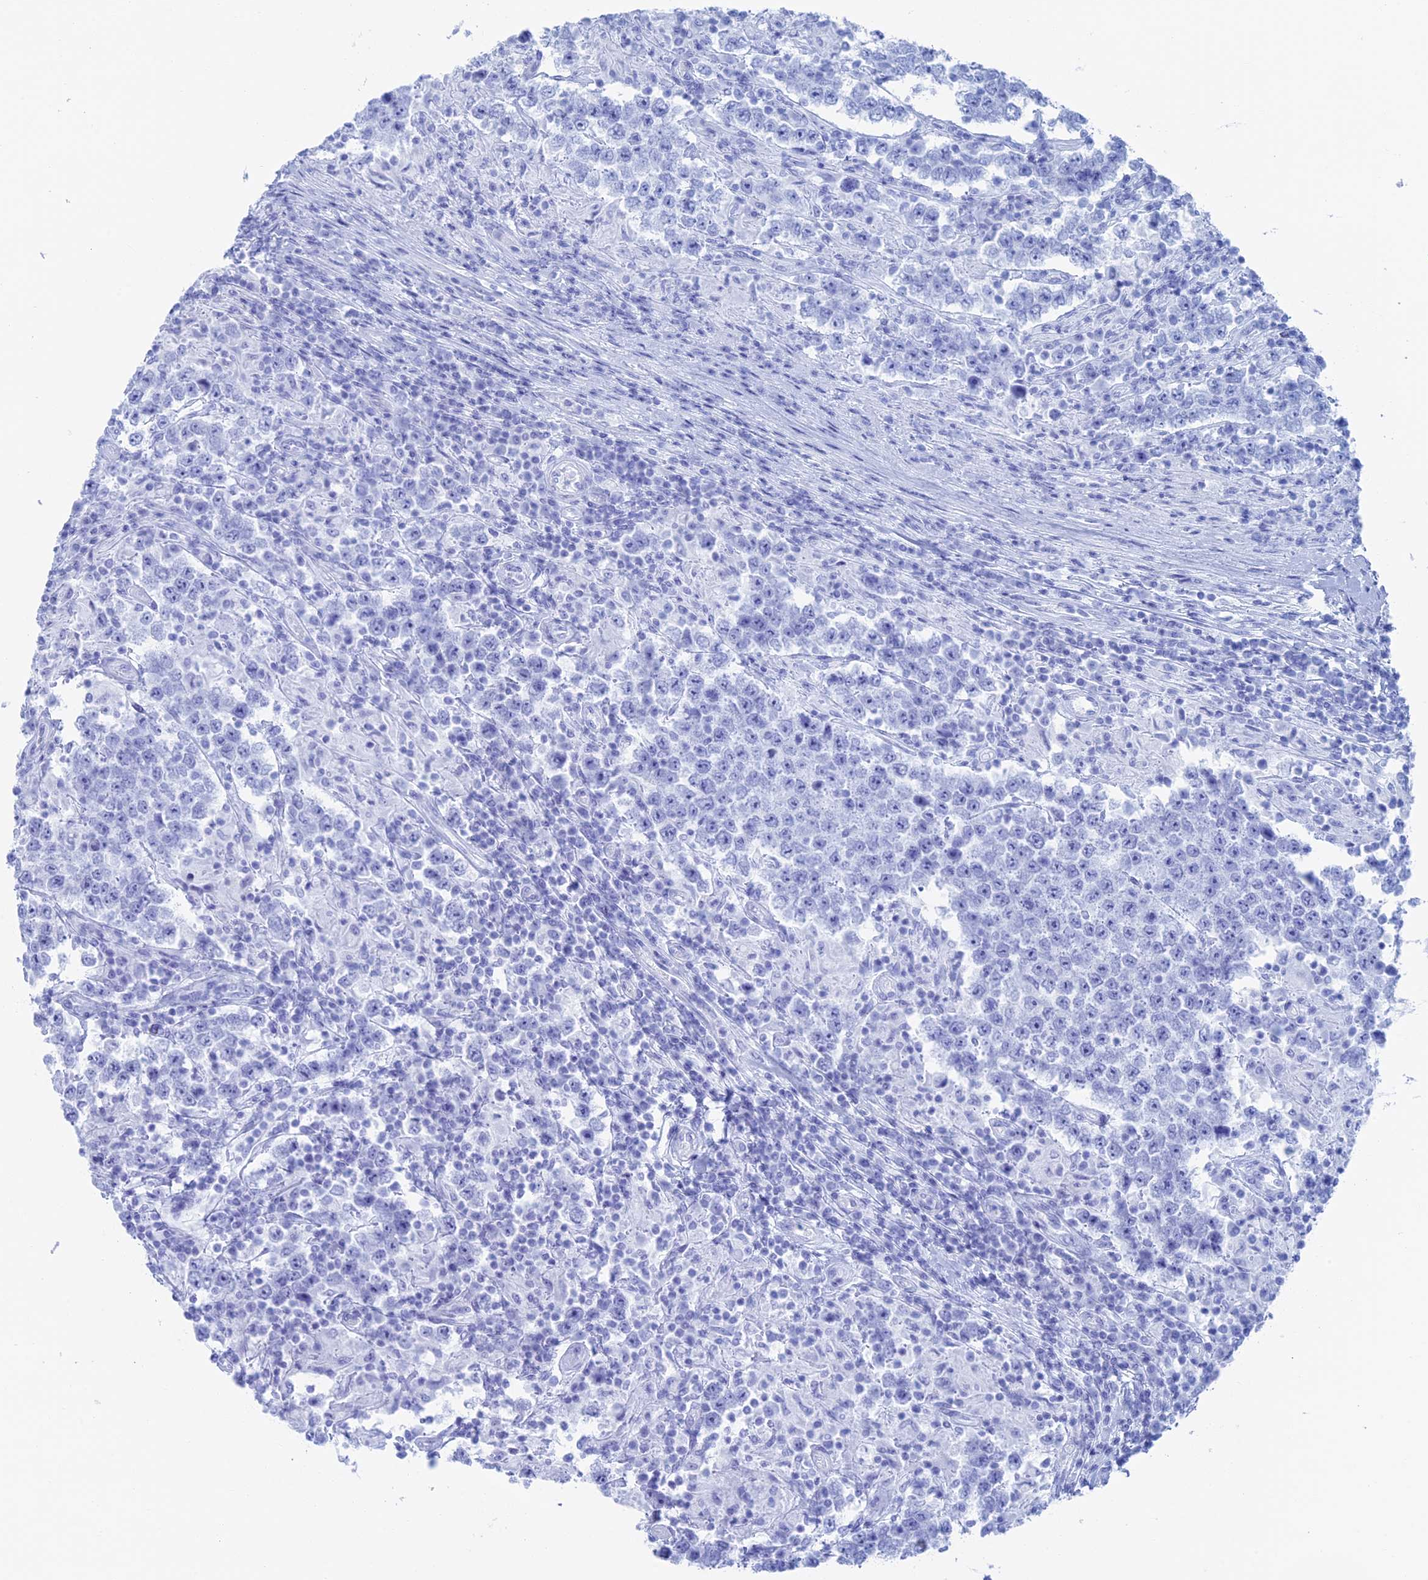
{"staining": {"intensity": "negative", "quantity": "none", "location": "none"}, "tissue": "testis cancer", "cell_type": "Tumor cells", "image_type": "cancer", "snomed": [{"axis": "morphology", "description": "Normal tissue, NOS"}, {"axis": "morphology", "description": "Urothelial carcinoma, High grade"}, {"axis": "morphology", "description": "Seminoma, NOS"}, {"axis": "morphology", "description": "Carcinoma, Embryonal, NOS"}, {"axis": "topography", "description": "Urinary bladder"}, {"axis": "topography", "description": "Testis"}], "caption": "Testis cancer stained for a protein using immunohistochemistry (IHC) demonstrates no staining tumor cells.", "gene": "TBC1D30", "patient": {"sex": "male", "age": 41}}